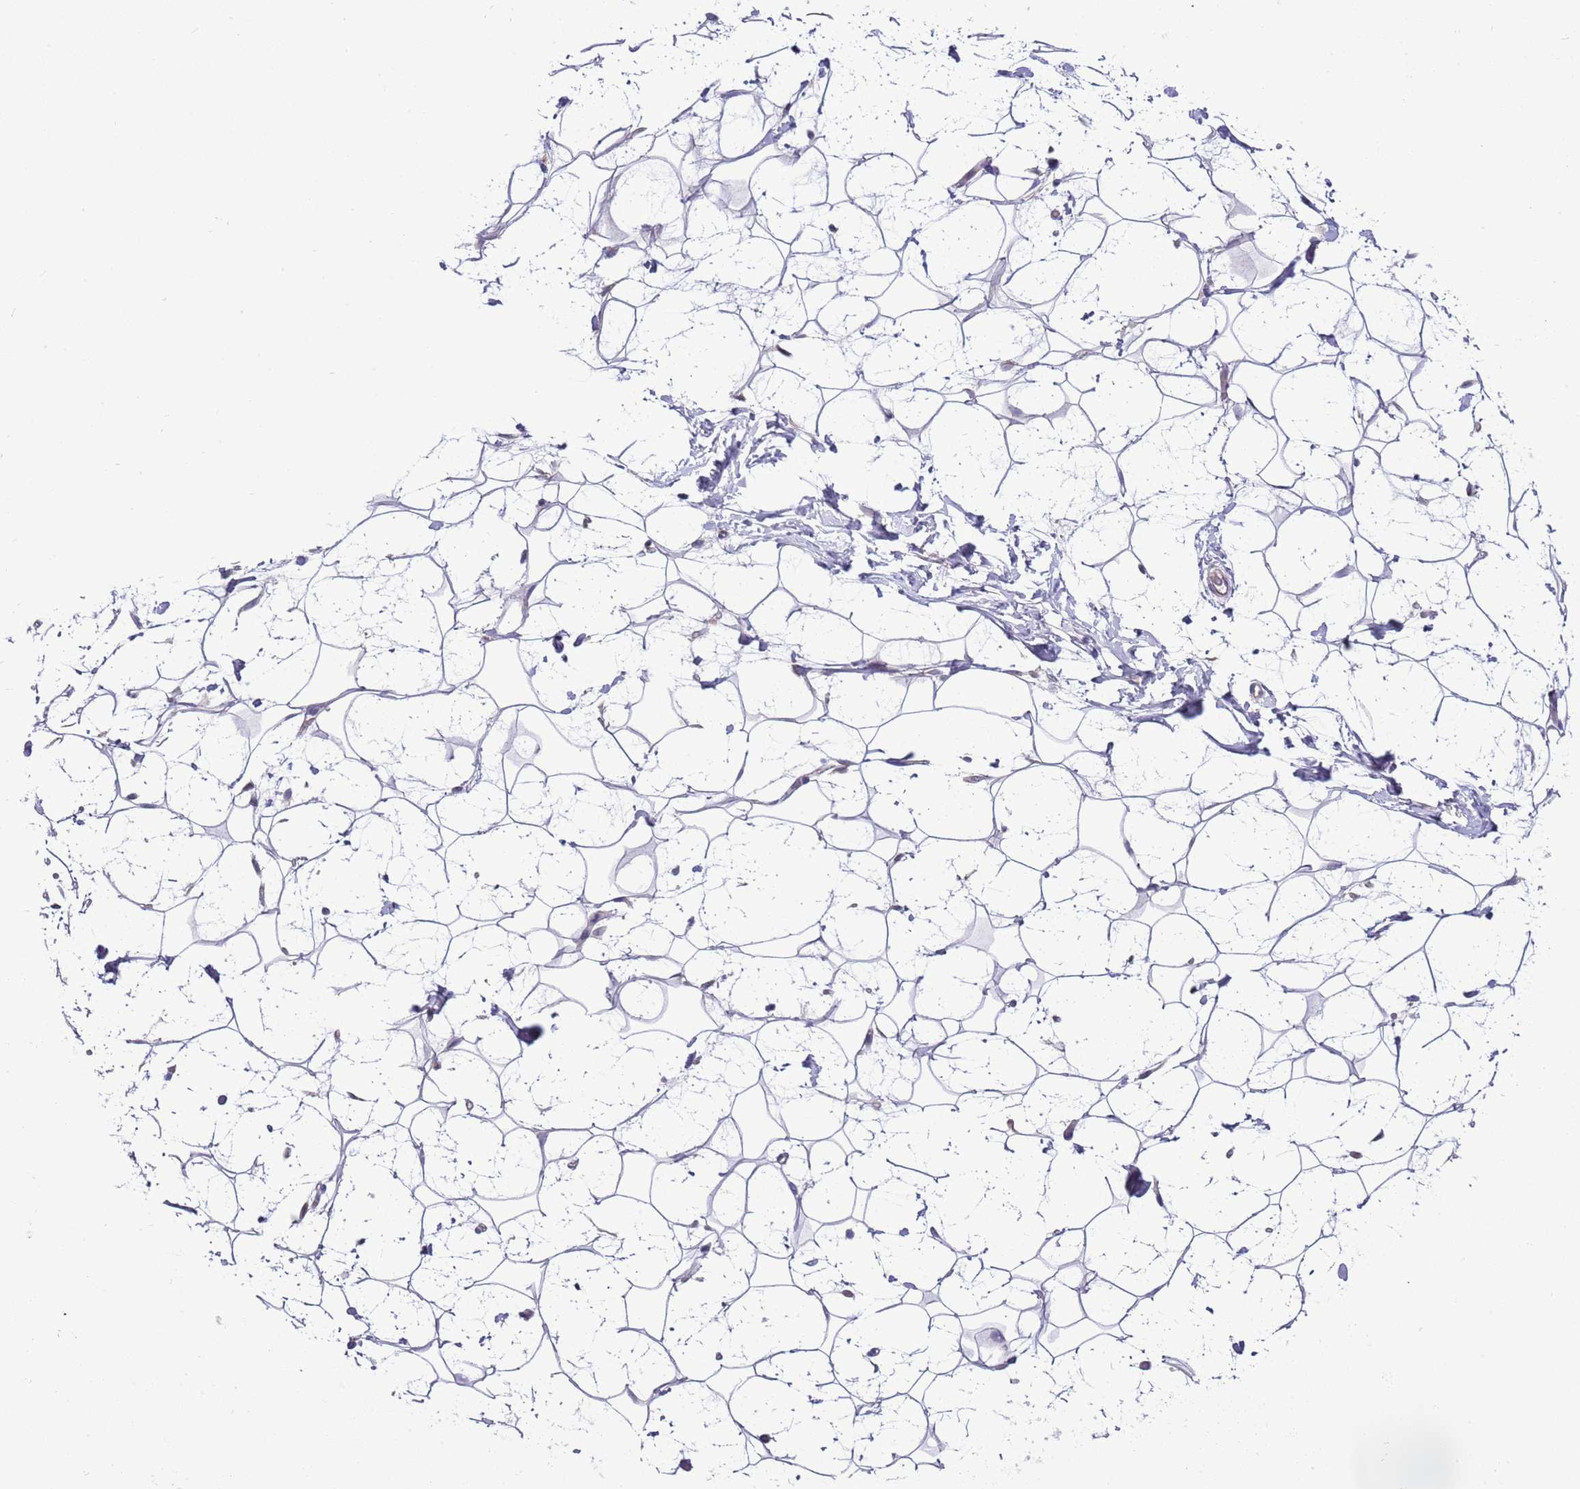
{"staining": {"intensity": "negative", "quantity": "none", "location": "none"}, "tissue": "adipose tissue", "cell_type": "Adipocytes", "image_type": "normal", "snomed": [{"axis": "morphology", "description": "Normal tissue, NOS"}, {"axis": "topography", "description": "Breast"}], "caption": "Photomicrograph shows no protein positivity in adipocytes of benign adipose tissue.", "gene": "FBRSL1", "patient": {"sex": "female", "age": 26}}